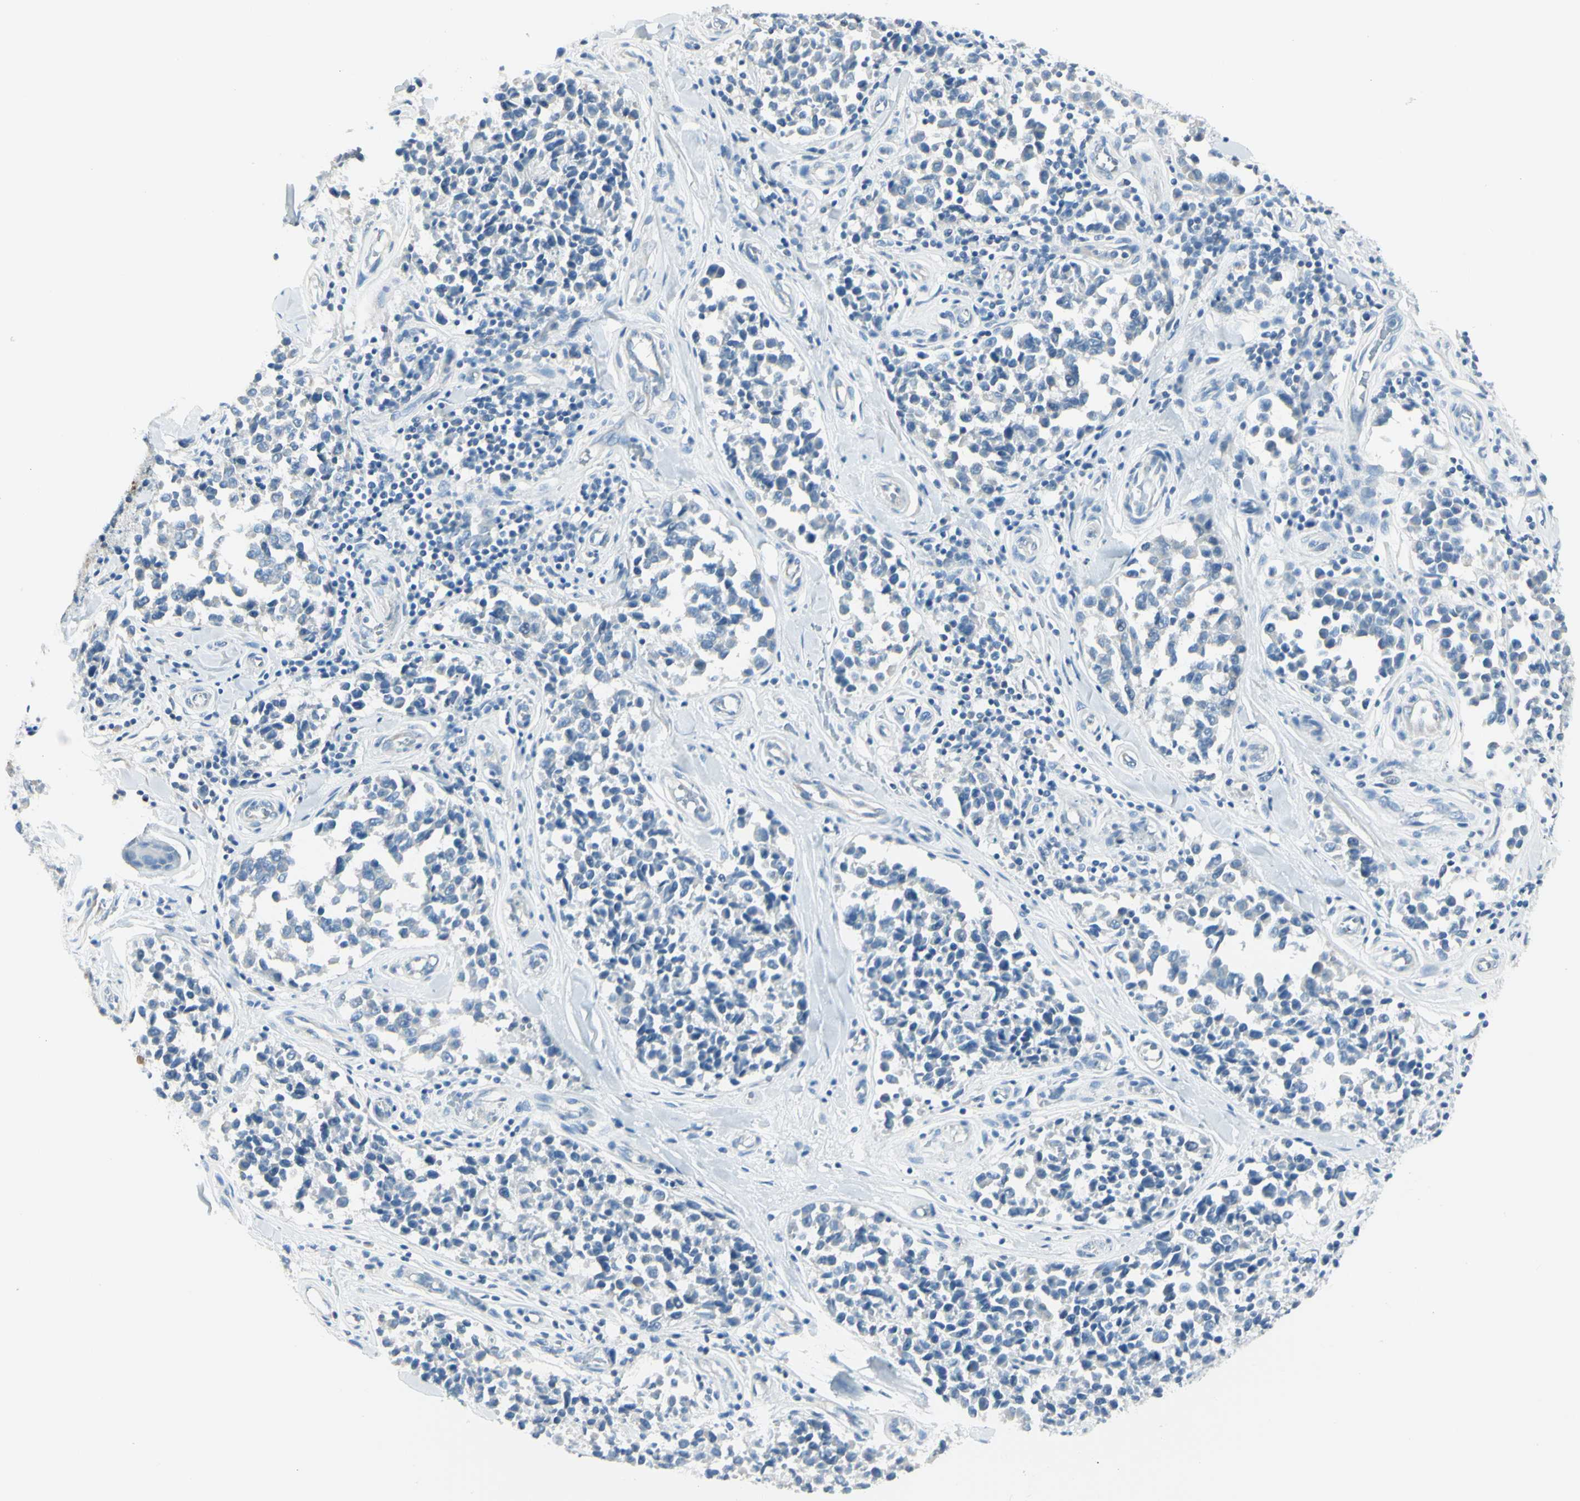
{"staining": {"intensity": "negative", "quantity": "none", "location": "none"}, "tissue": "melanoma", "cell_type": "Tumor cells", "image_type": "cancer", "snomed": [{"axis": "morphology", "description": "Malignant melanoma, NOS"}, {"axis": "topography", "description": "Skin"}], "caption": "Malignant melanoma stained for a protein using IHC shows no expression tumor cells.", "gene": "DLG4", "patient": {"sex": "female", "age": 64}}